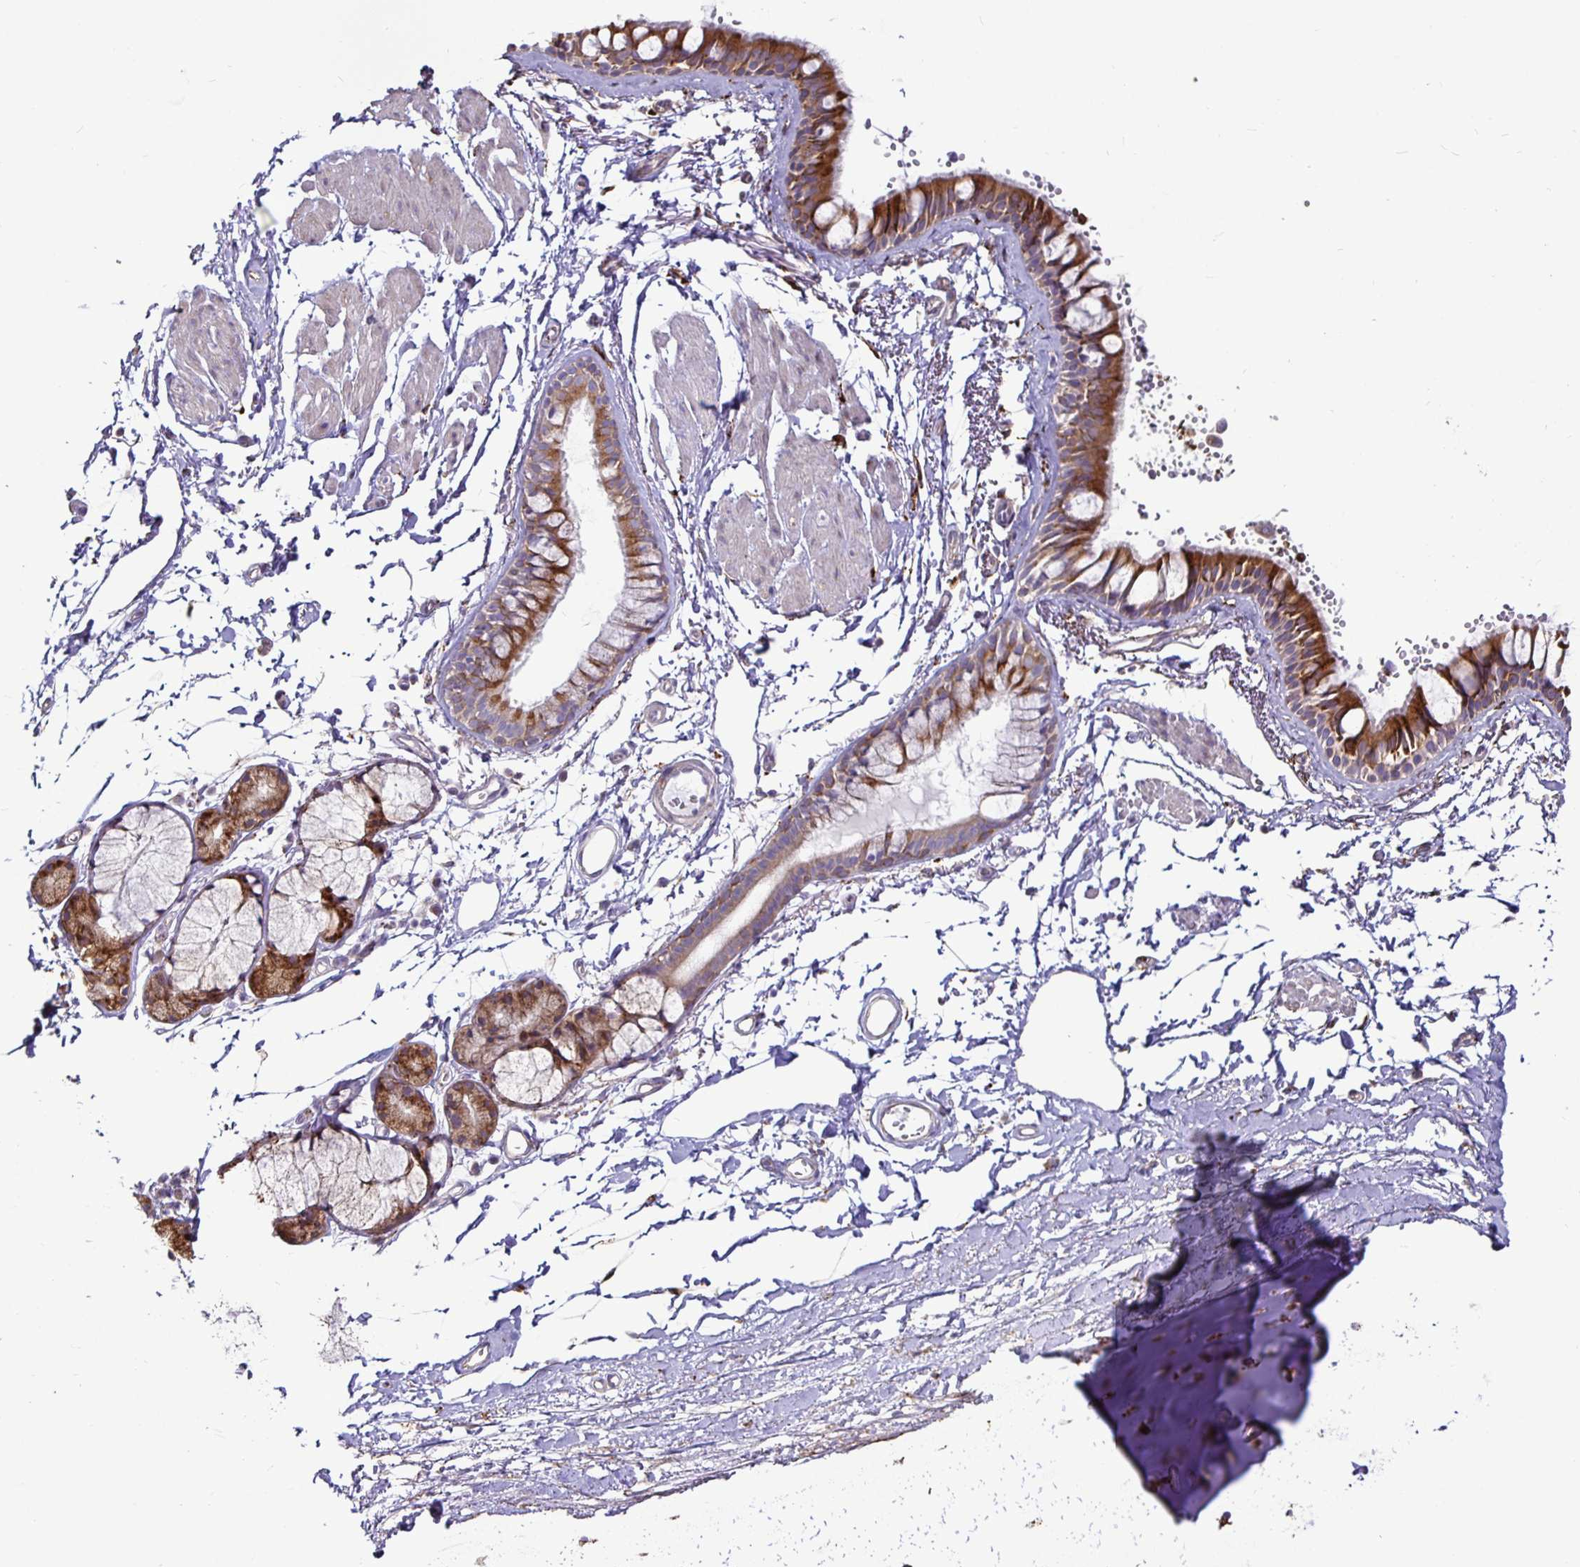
{"staining": {"intensity": "strong", "quantity": ">75%", "location": "cytoplasmic/membranous"}, "tissue": "bronchus", "cell_type": "Respiratory epithelial cells", "image_type": "normal", "snomed": [{"axis": "morphology", "description": "Normal tissue, NOS"}, {"axis": "topography", "description": "Cartilage tissue"}, {"axis": "topography", "description": "Bronchus"}, {"axis": "topography", "description": "Peripheral nerve tissue"}], "caption": "IHC histopathology image of unremarkable bronchus stained for a protein (brown), which reveals high levels of strong cytoplasmic/membranous positivity in approximately >75% of respiratory epithelial cells.", "gene": "P4HA2", "patient": {"sex": "female", "age": 59}}